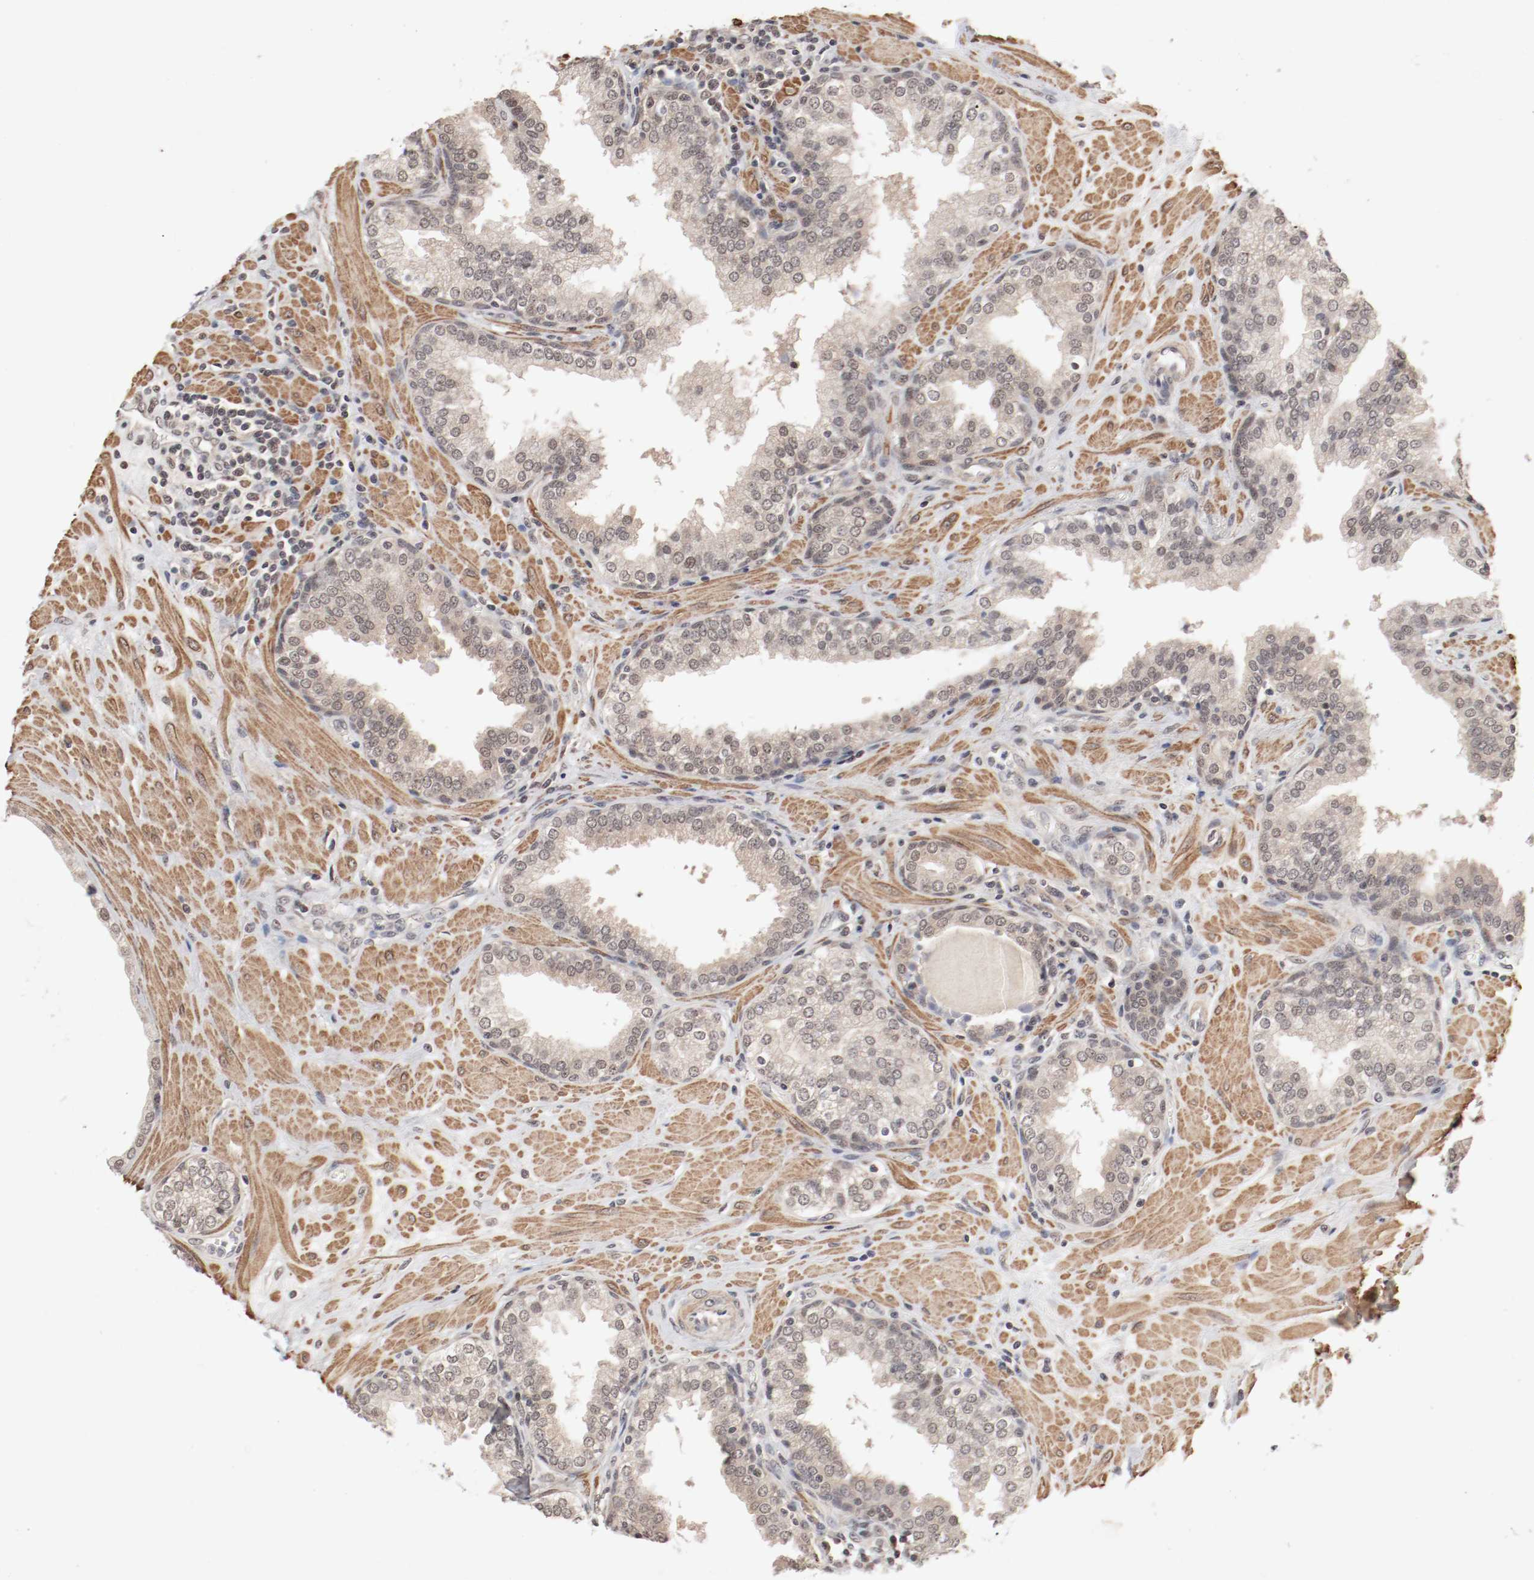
{"staining": {"intensity": "weak", "quantity": "25%-75%", "location": "cytoplasmic/membranous,nuclear"}, "tissue": "prostate", "cell_type": "Glandular cells", "image_type": "normal", "snomed": [{"axis": "morphology", "description": "Normal tissue, NOS"}, {"axis": "topography", "description": "Prostate"}], "caption": "This micrograph displays immunohistochemistry (IHC) staining of normal human prostate, with low weak cytoplasmic/membranous,nuclear expression in about 25%-75% of glandular cells.", "gene": "CSNK2B", "patient": {"sex": "male", "age": 51}}